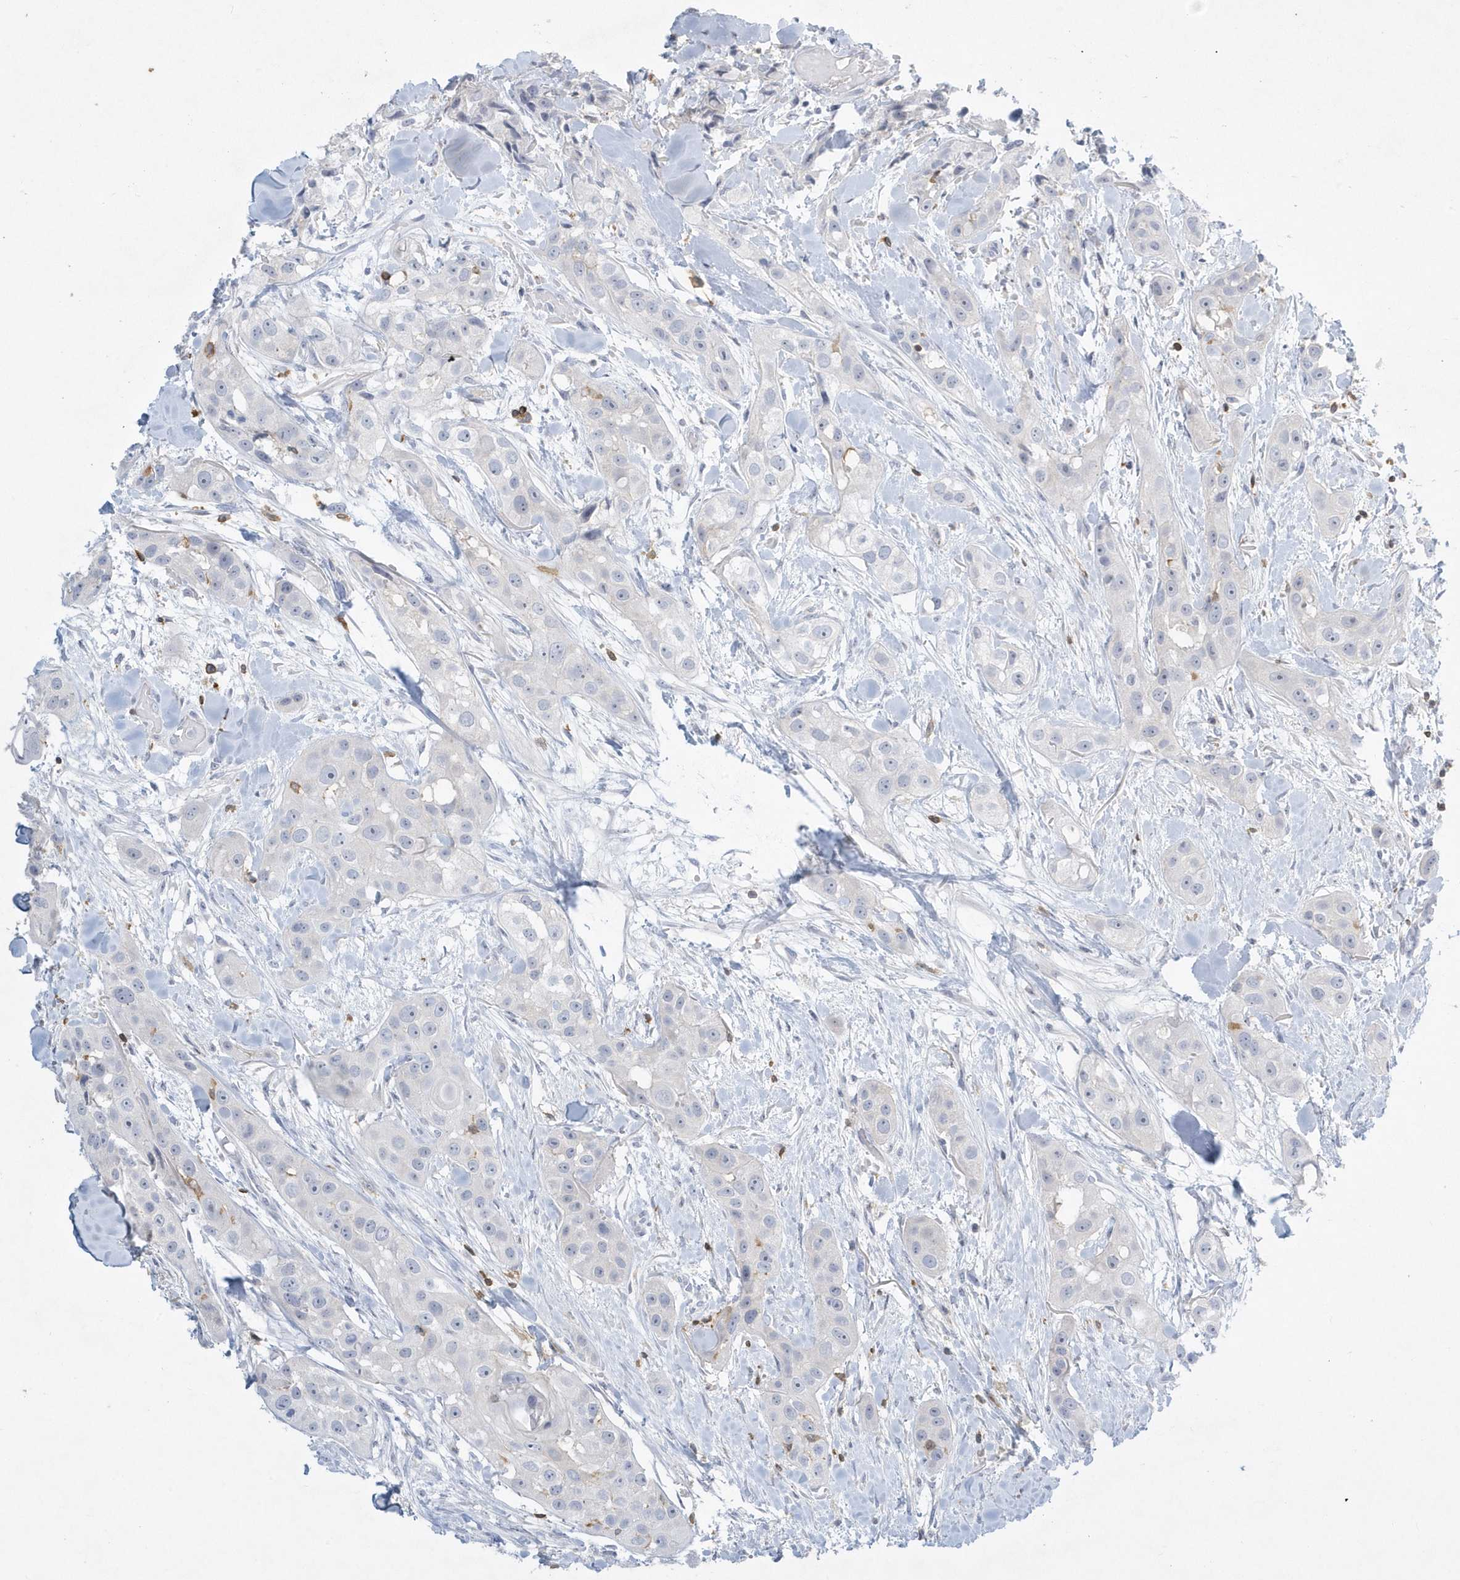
{"staining": {"intensity": "negative", "quantity": "none", "location": "none"}, "tissue": "head and neck cancer", "cell_type": "Tumor cells", "image_type": "cancer", "snomed": [{"axis": "morphology", "description": "Normal tissue, NOS"}, {"axis": "morphology", "description": "Squamous cell carcinoma, NOS"}, {"axis": "topography", "description": "Skeletal muscle"}, {"axis": "topography", "description": "Head-Neck"}], "caption": "DAB immunohistochemical staining of human head and neck squamous cell carcinoma displays no significant staining in tumor cells. (DAB (3,3'-diaminobenzidine) immunohistochemistry (IHC) with hematoxylin counter stain).", "gene": "PSD4", "patient": {"sex": "male", "age": 51}}